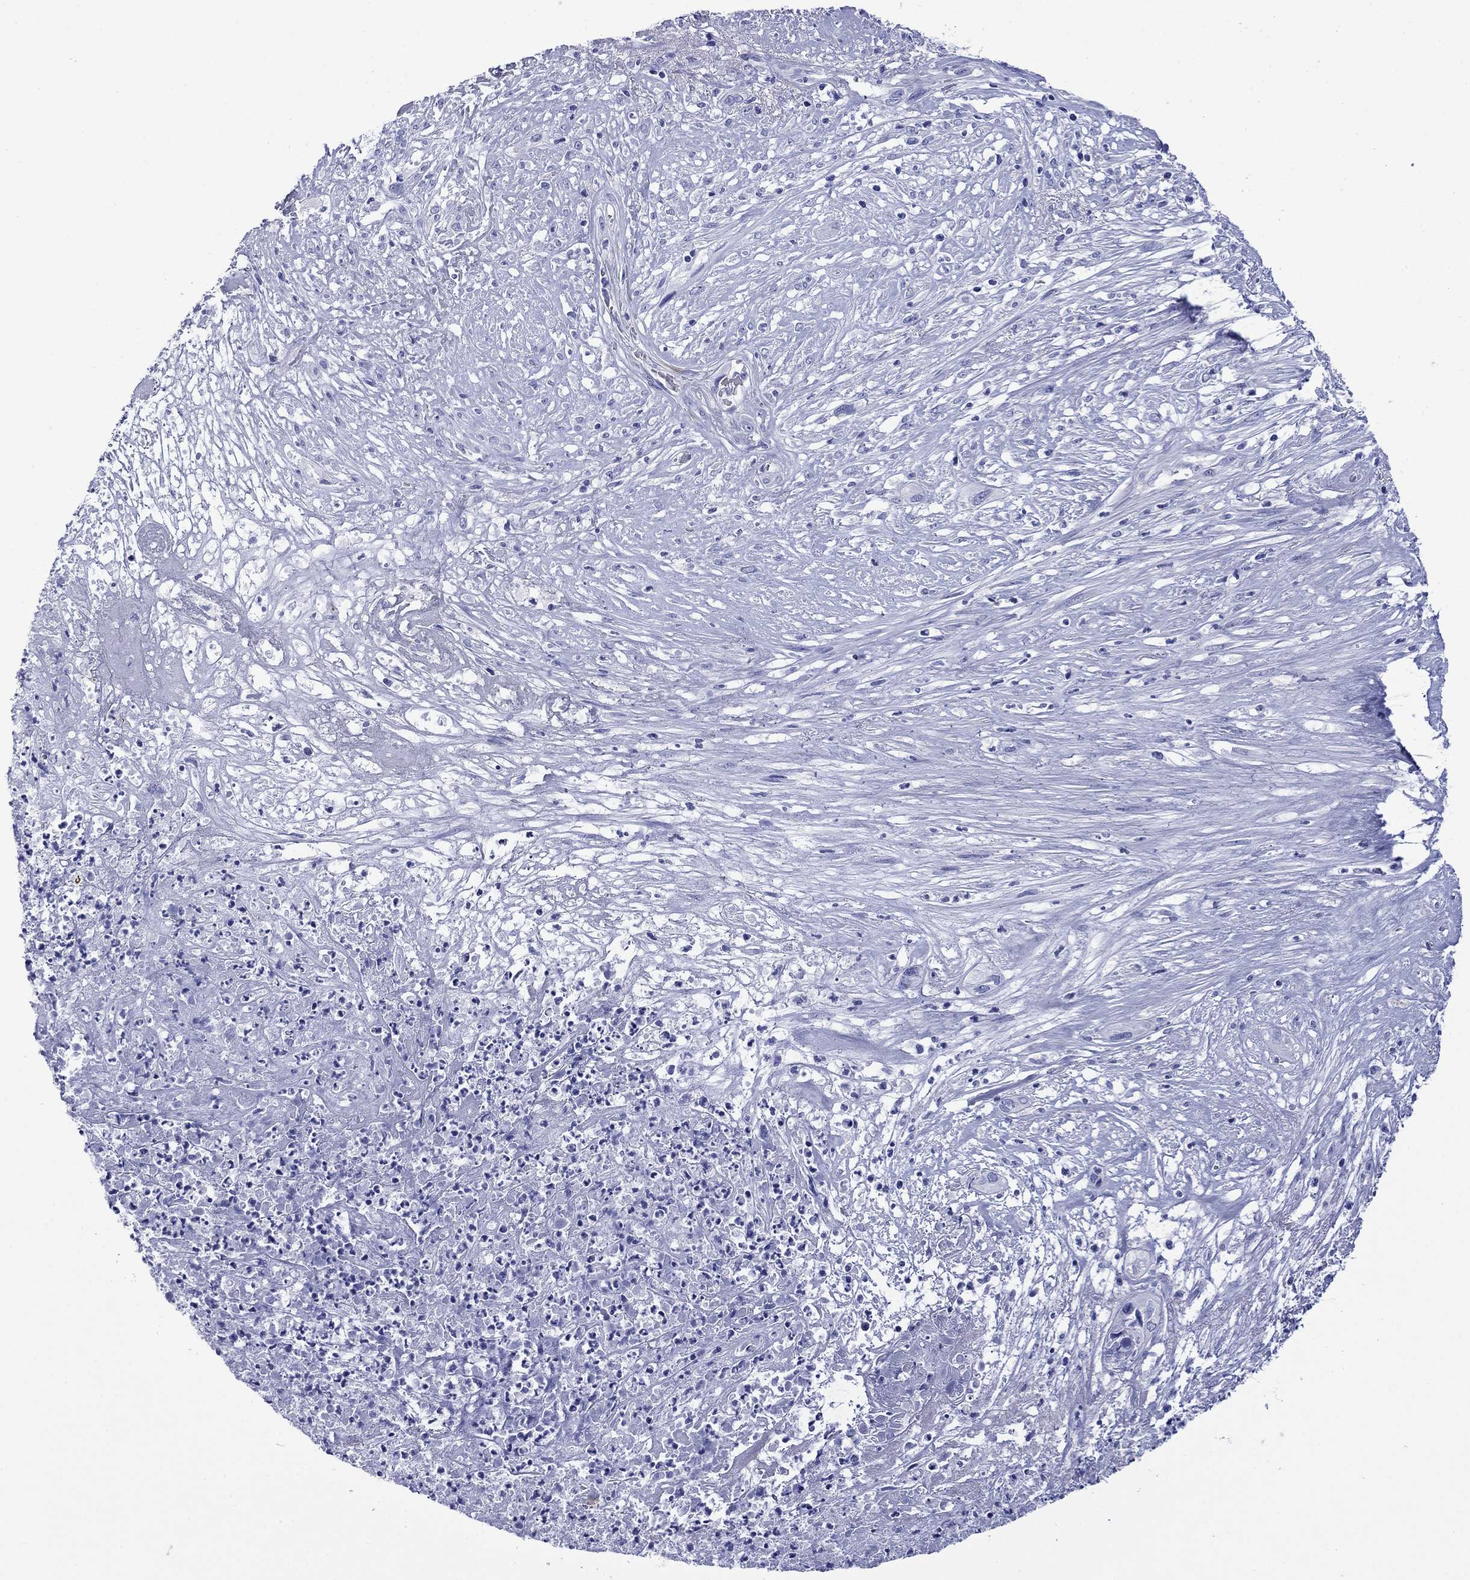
{"staining": {"intensity": "negative", "quantity": "none", "location": "none"}, "tissue": "cervical cancer", "cell_type": "Tumor cells", "image_type": "cancer", "snomed": [{"axis": "morphology", "description": "Squamous cell carcinoma, NOS"}, {"axis": "topography", "description": "Cervix"}], "caption": "Immunohistochemistry (IHC) histopathology image of neoplastic tissue: human cervical squamous cell carcinoma stained with DAB (3,3'-diaminobenzidine) reveals no significant protein positivity in tumor cells. Nuclei are stained in blue.", "gene": "ROM1", "patient": {"sex": "female", "age": 57}}